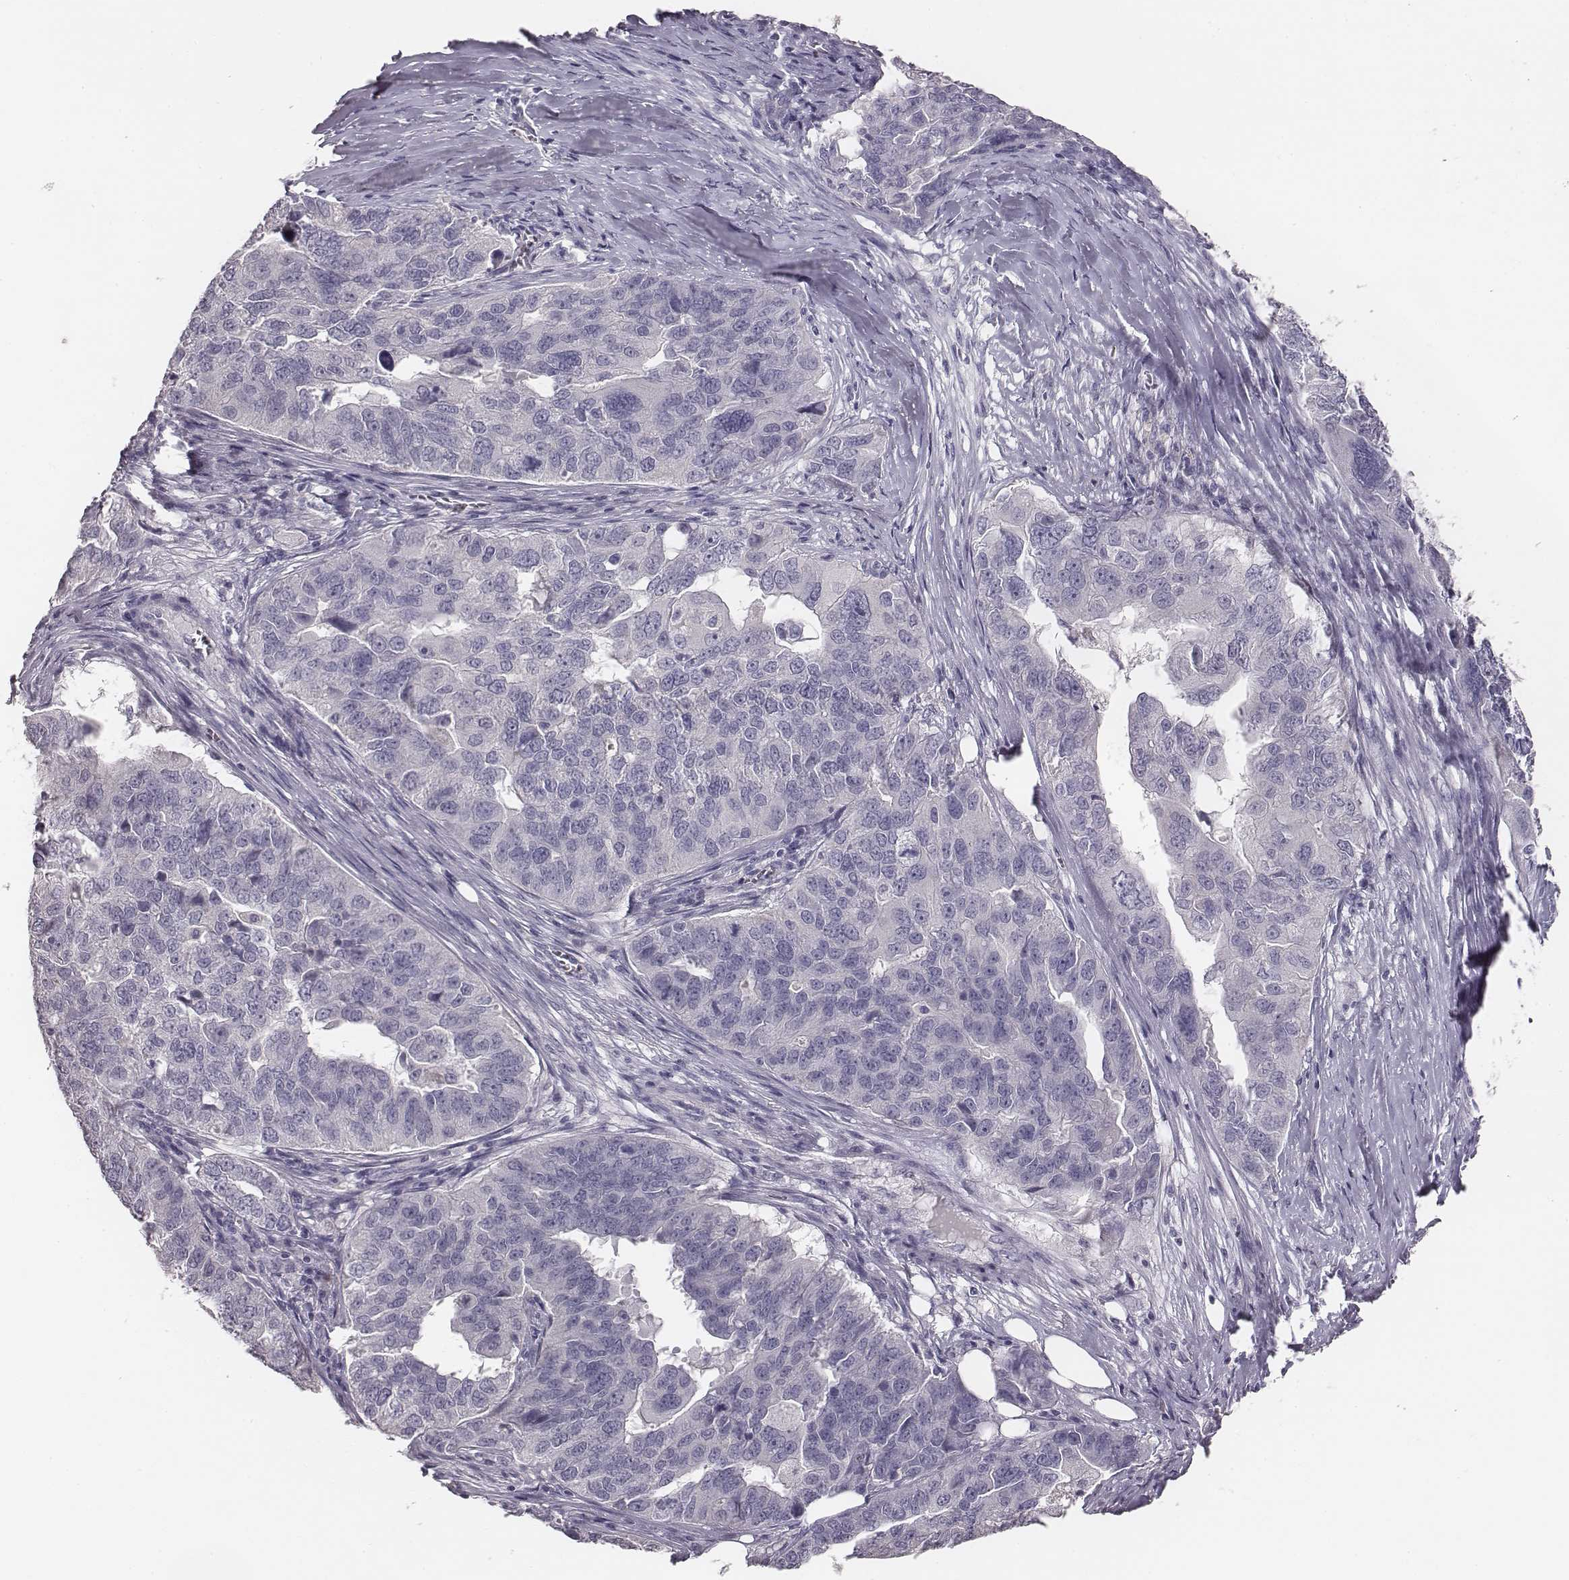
{"staining": {"intensity": "negative", "quantity": "none", "location": "none"}, "tissue": "ovarian cancer", "cell_type": "Tumor cells", "image_type": "cancer", "snomed": [{"axis": "morphology", "description": "Carcinoma, endometroid"}, {"axis": "topography", "description": "Soft tissue"}, {"axis": "topography", "description": "Ovary"}], "caption": "Tumor cells show no significant positivity in ovarian endometroid carcinoma.", "gene": "MYH6", "patient": {"sex": "female", "age": 52}}